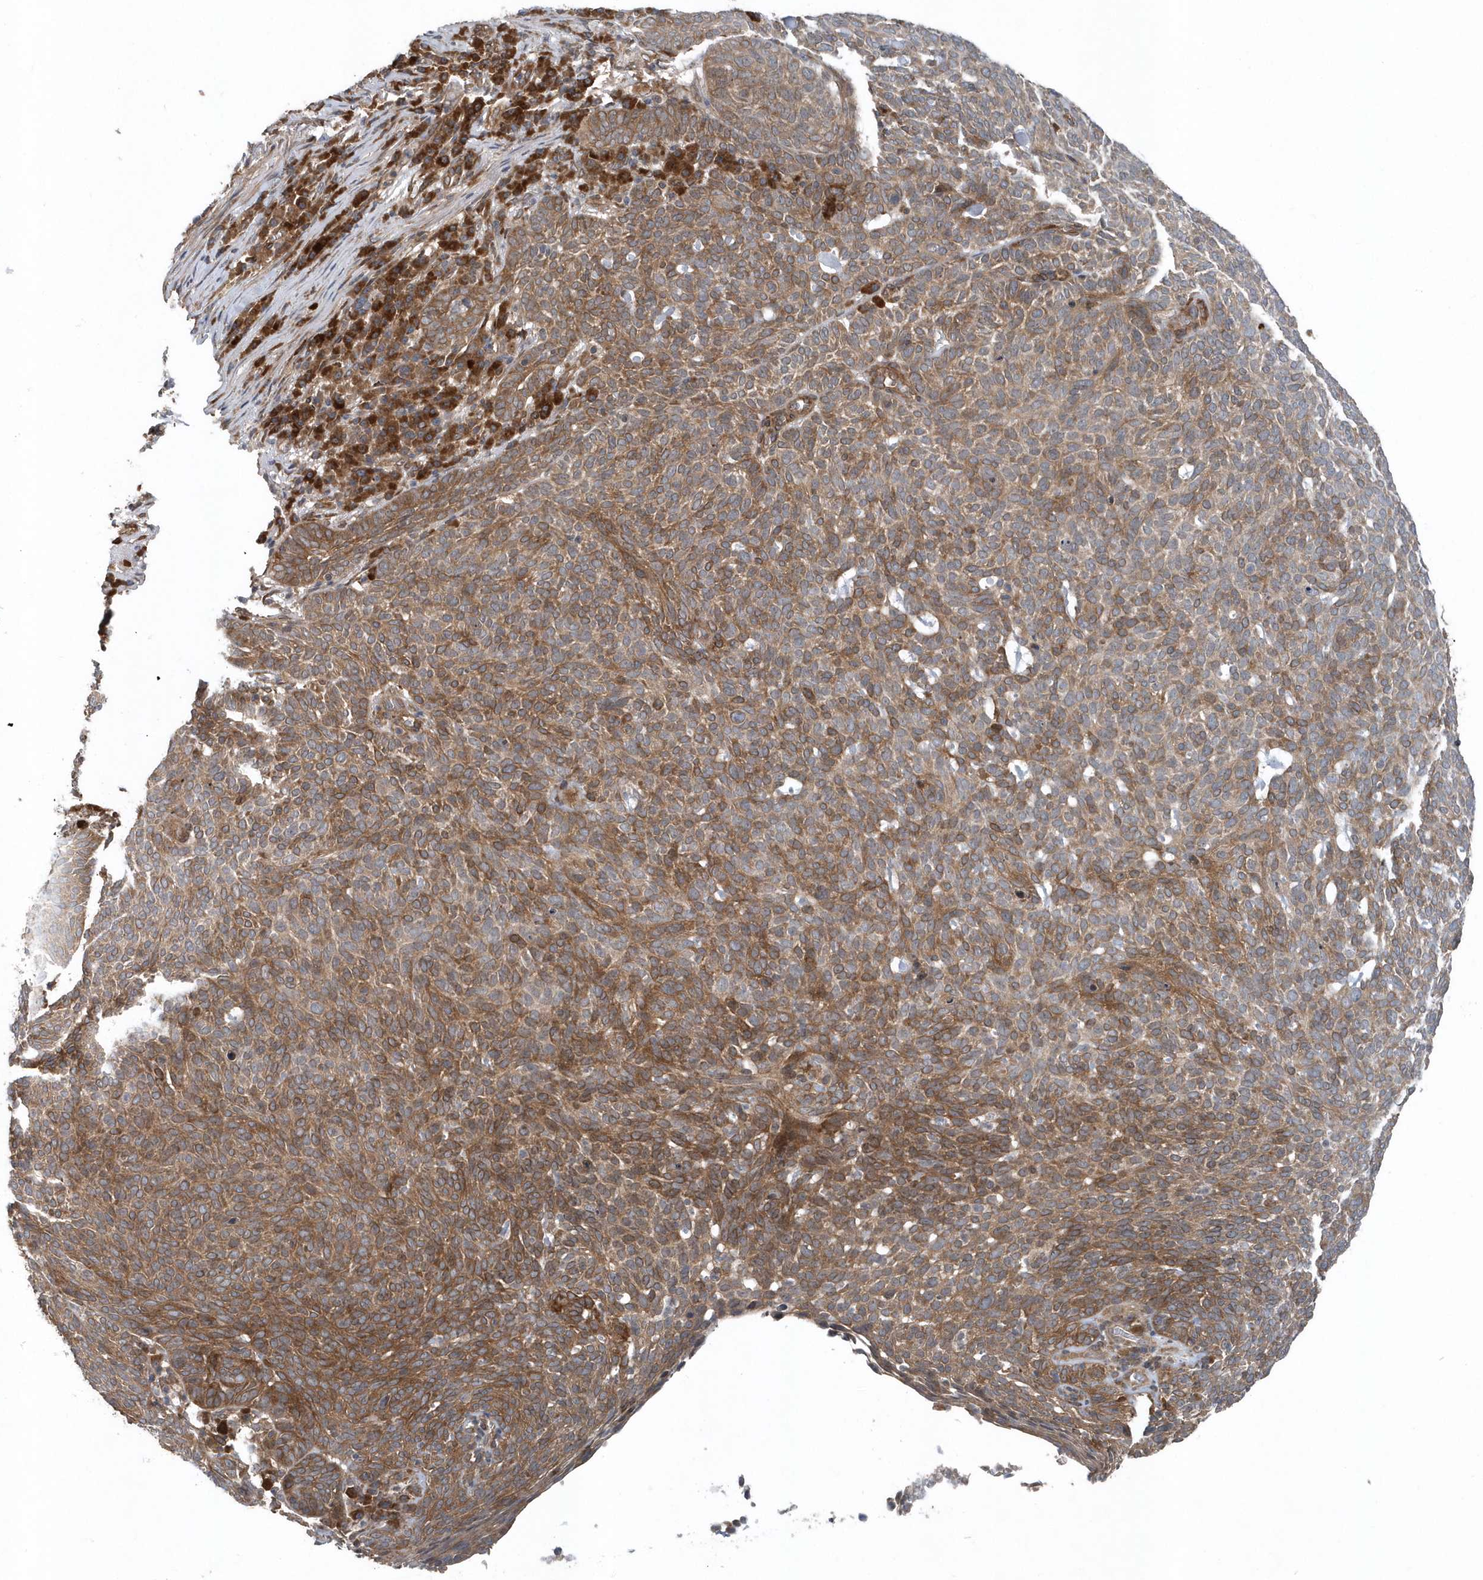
{"staining": {"intensity": "moderate", "quantity": ">75%", "location": "cytoplasmic/membranous"}, "tissue": "skin cancer", "cell_type": "Tumor cells", "image_type": "cancer", "snomed": [{"axis": "morphology", "description": "Squamous cell carcinoma, NOS"}, {"axis": "topography", "description": "Skin"}], "caption": "IHC of human squamous cell carcinoma (skin) exhibits medium levels of moderate cytoplasmic/membranous positivity in about >75% of tumor cells.", "gene": "MCC", "patient": {"sex": "female", "age": 90}}